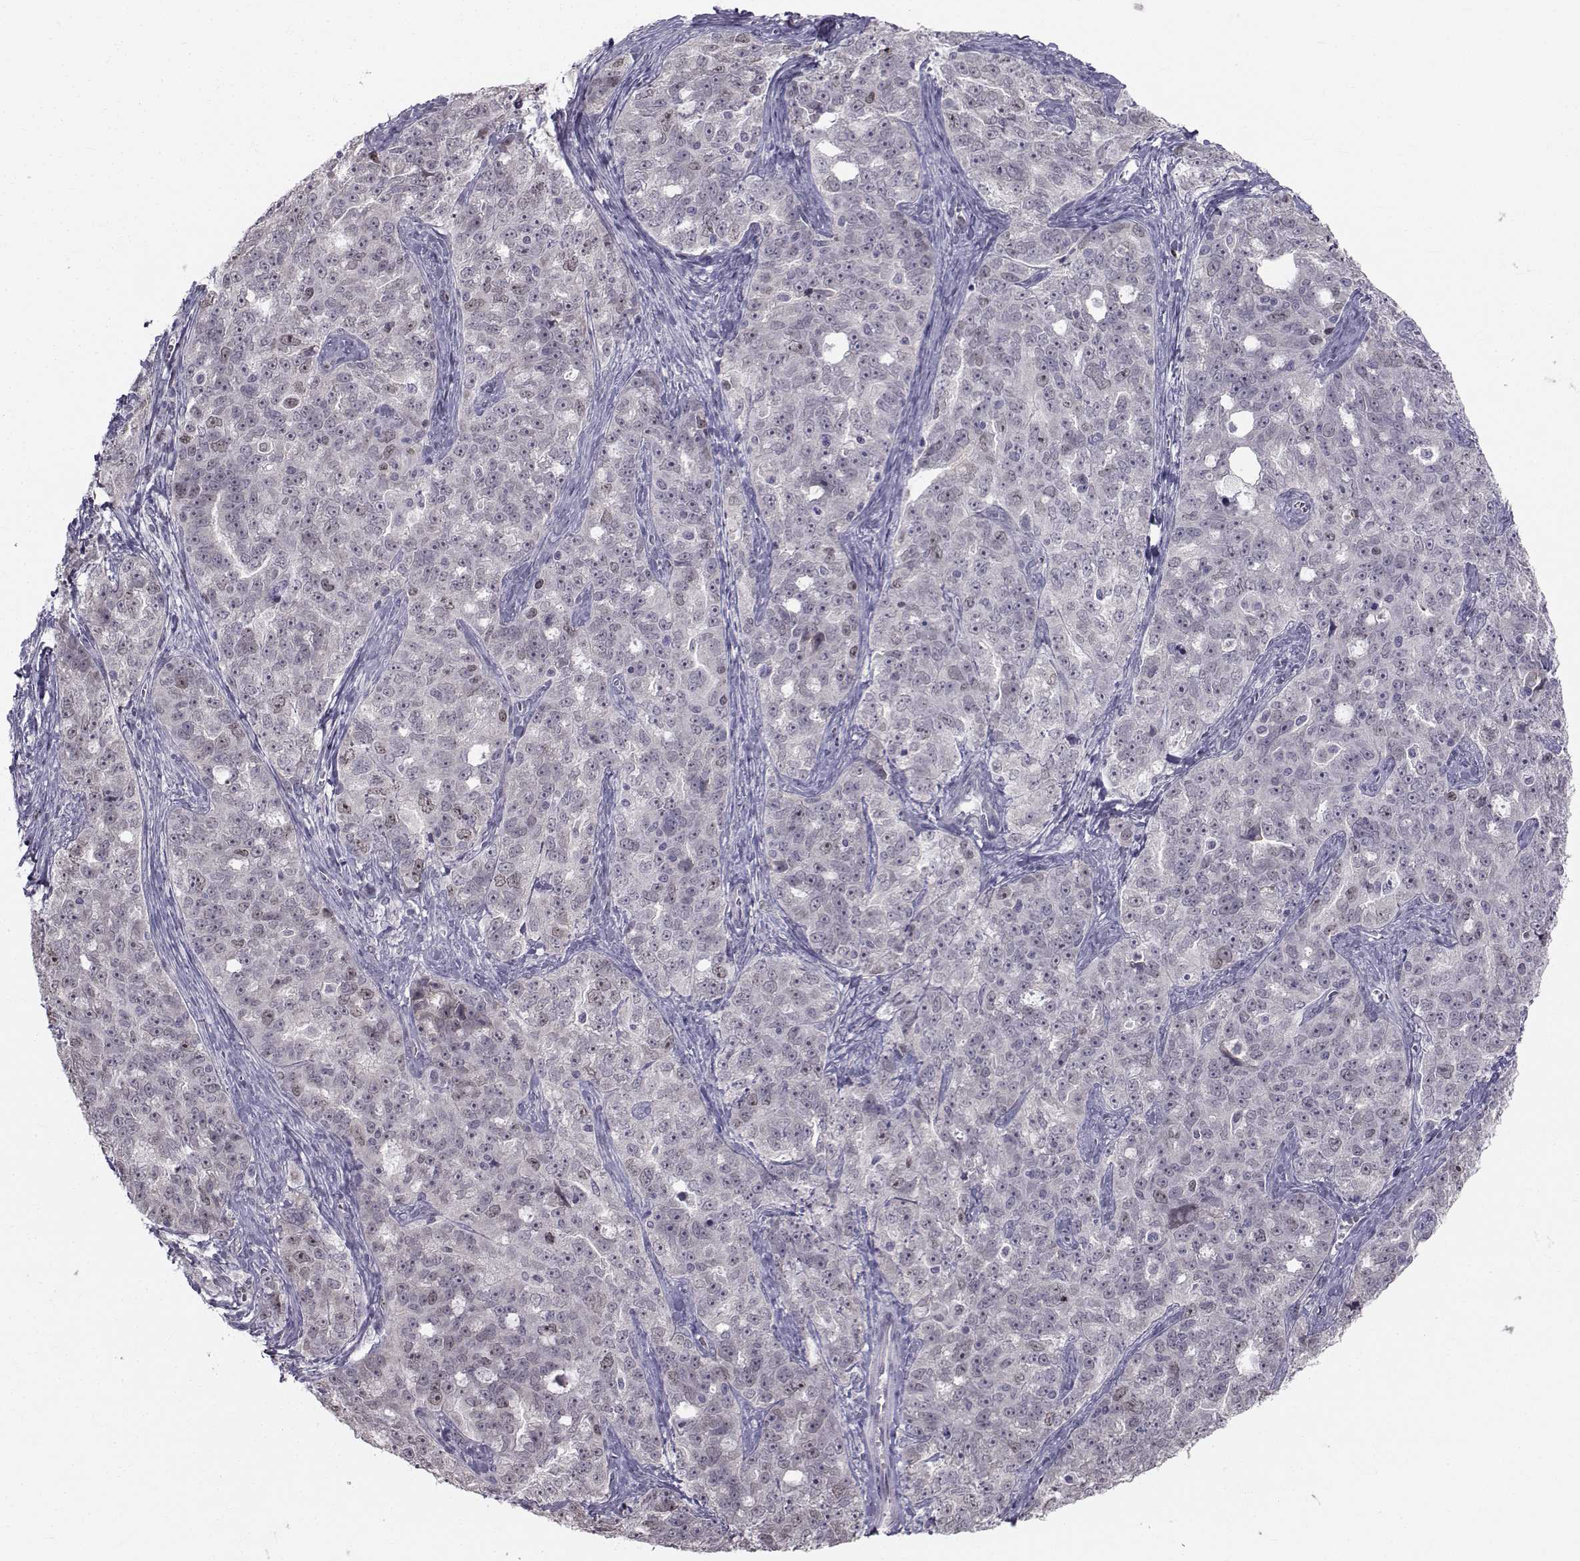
{"staining": {"intensity": "negative", "quantity": "none", "location": "none"}, "tissue": "ovarian cancer", "cell_type": "Tumor cells", "image_type": "cancer", "snomed": [{"axis": "morphology", "description": "Cystadenocarcinoma, serous, NOS"}, {"axis": "topography", "description": "Ovary"}], "caption": "IHC image of human ovarian cancer (serous cystadenocarcinoma) stained for a protein (brown), which exhibits no positivity in tumor cells.", "gene": "LRP8", "patient": {"sex": "female", "age": 51}}